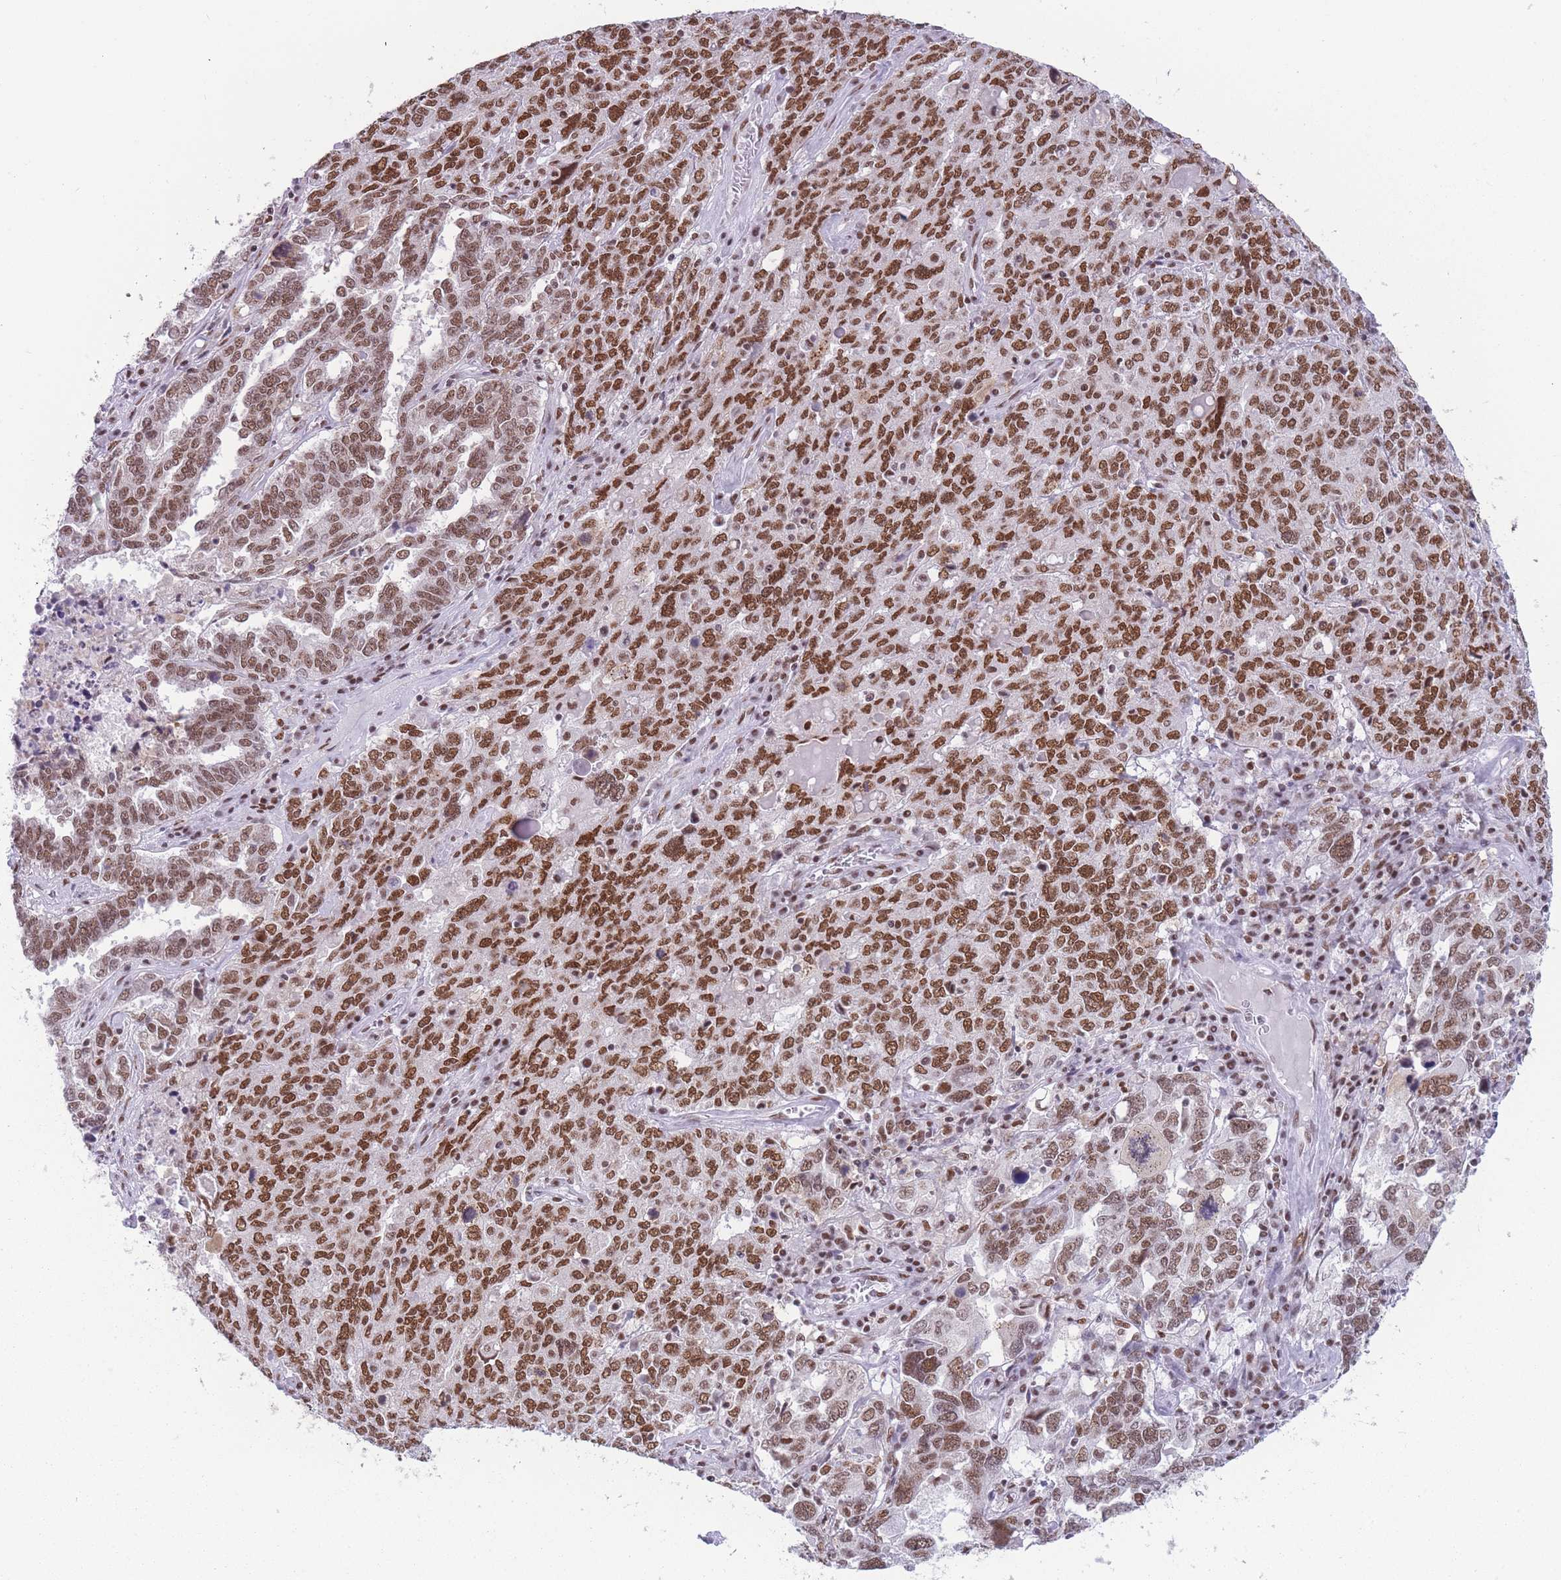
{"staining": {"intensity": "strong", "quantity": ">75%", "location": "nuclear"}, "tissue": "ovarian cancer", "cell_type": "Tumor cells", "image_type": "cancer", "snomed": [{"axis": "morphology", "description": "Carcinoma, endometroid"}, {"axis": "topography", "description": "Ovary"}], "caption": "Tumor cells show high levels of strong nuclear positivity in about >75% of cells in human endometroid carcinoma (ovarian).", "gene": "HNRNPUL1", "patient": {"sex": "female", "age": 62}}